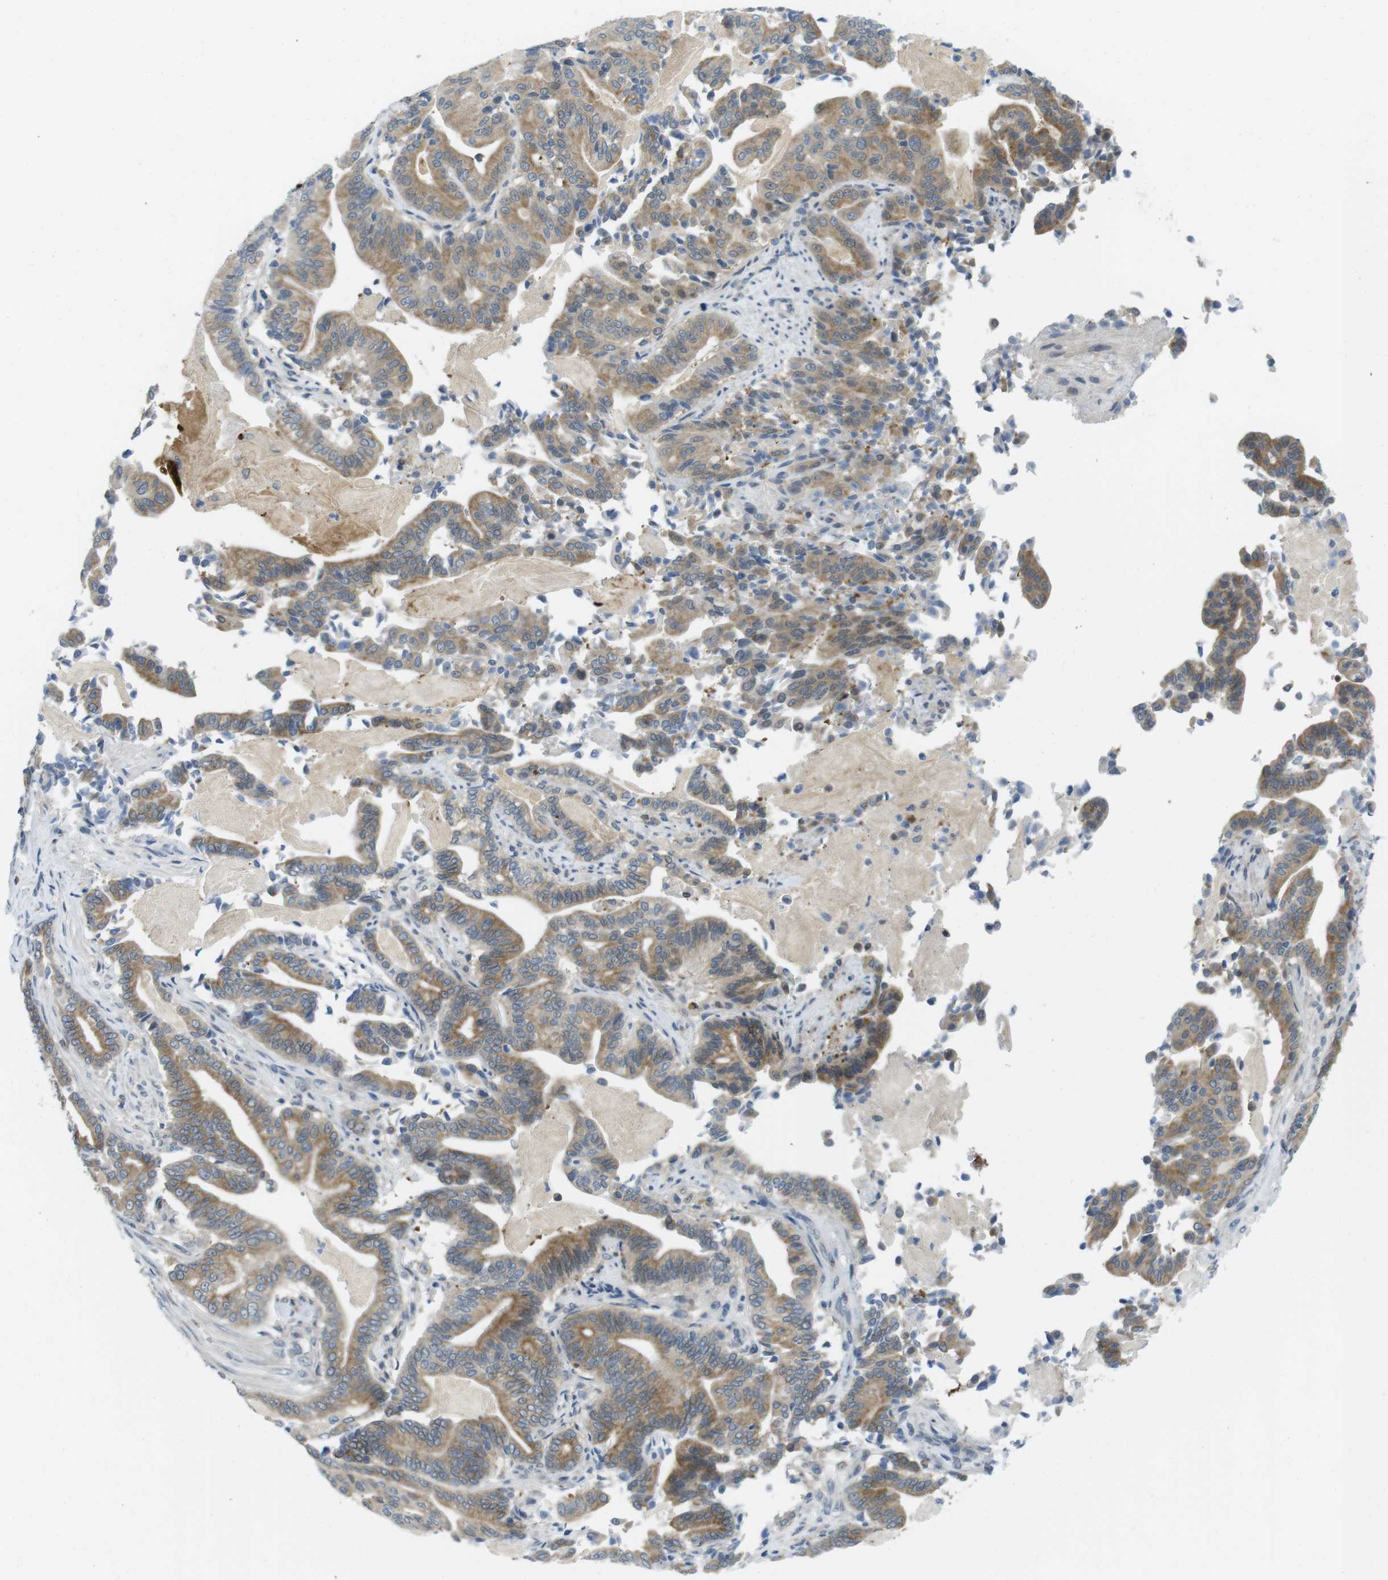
{"staining": {"intensity": "moderate", "quantity": ">75%", "location": "cytoplasmic/membranous"}, "tissue": "pancreatic cancer", "cell_type": "Tumor cells", "image_type": "cancer", "snomed": [{"axis": "morphology", "description": "Normal tissue, NOS"}, {"axis": "morphology", "description": "Adenocarcinoma, NOS"}, {"axis": "topography", "description": "Pancreas"}], "caption": "IHC of human pancreatic adenocarcinoma exhibits medium levels of moderate cytoplasmic/membranous expression in approximately >75% of tumor cells. The staining was performed using DAB (3,3'-diaminobenzidine), with brown indicating positive protein expression. Nuclei are stained blue with hematoxylin.", "gene": "CASP2", "patient": {"sex": "male", "age": 63}}